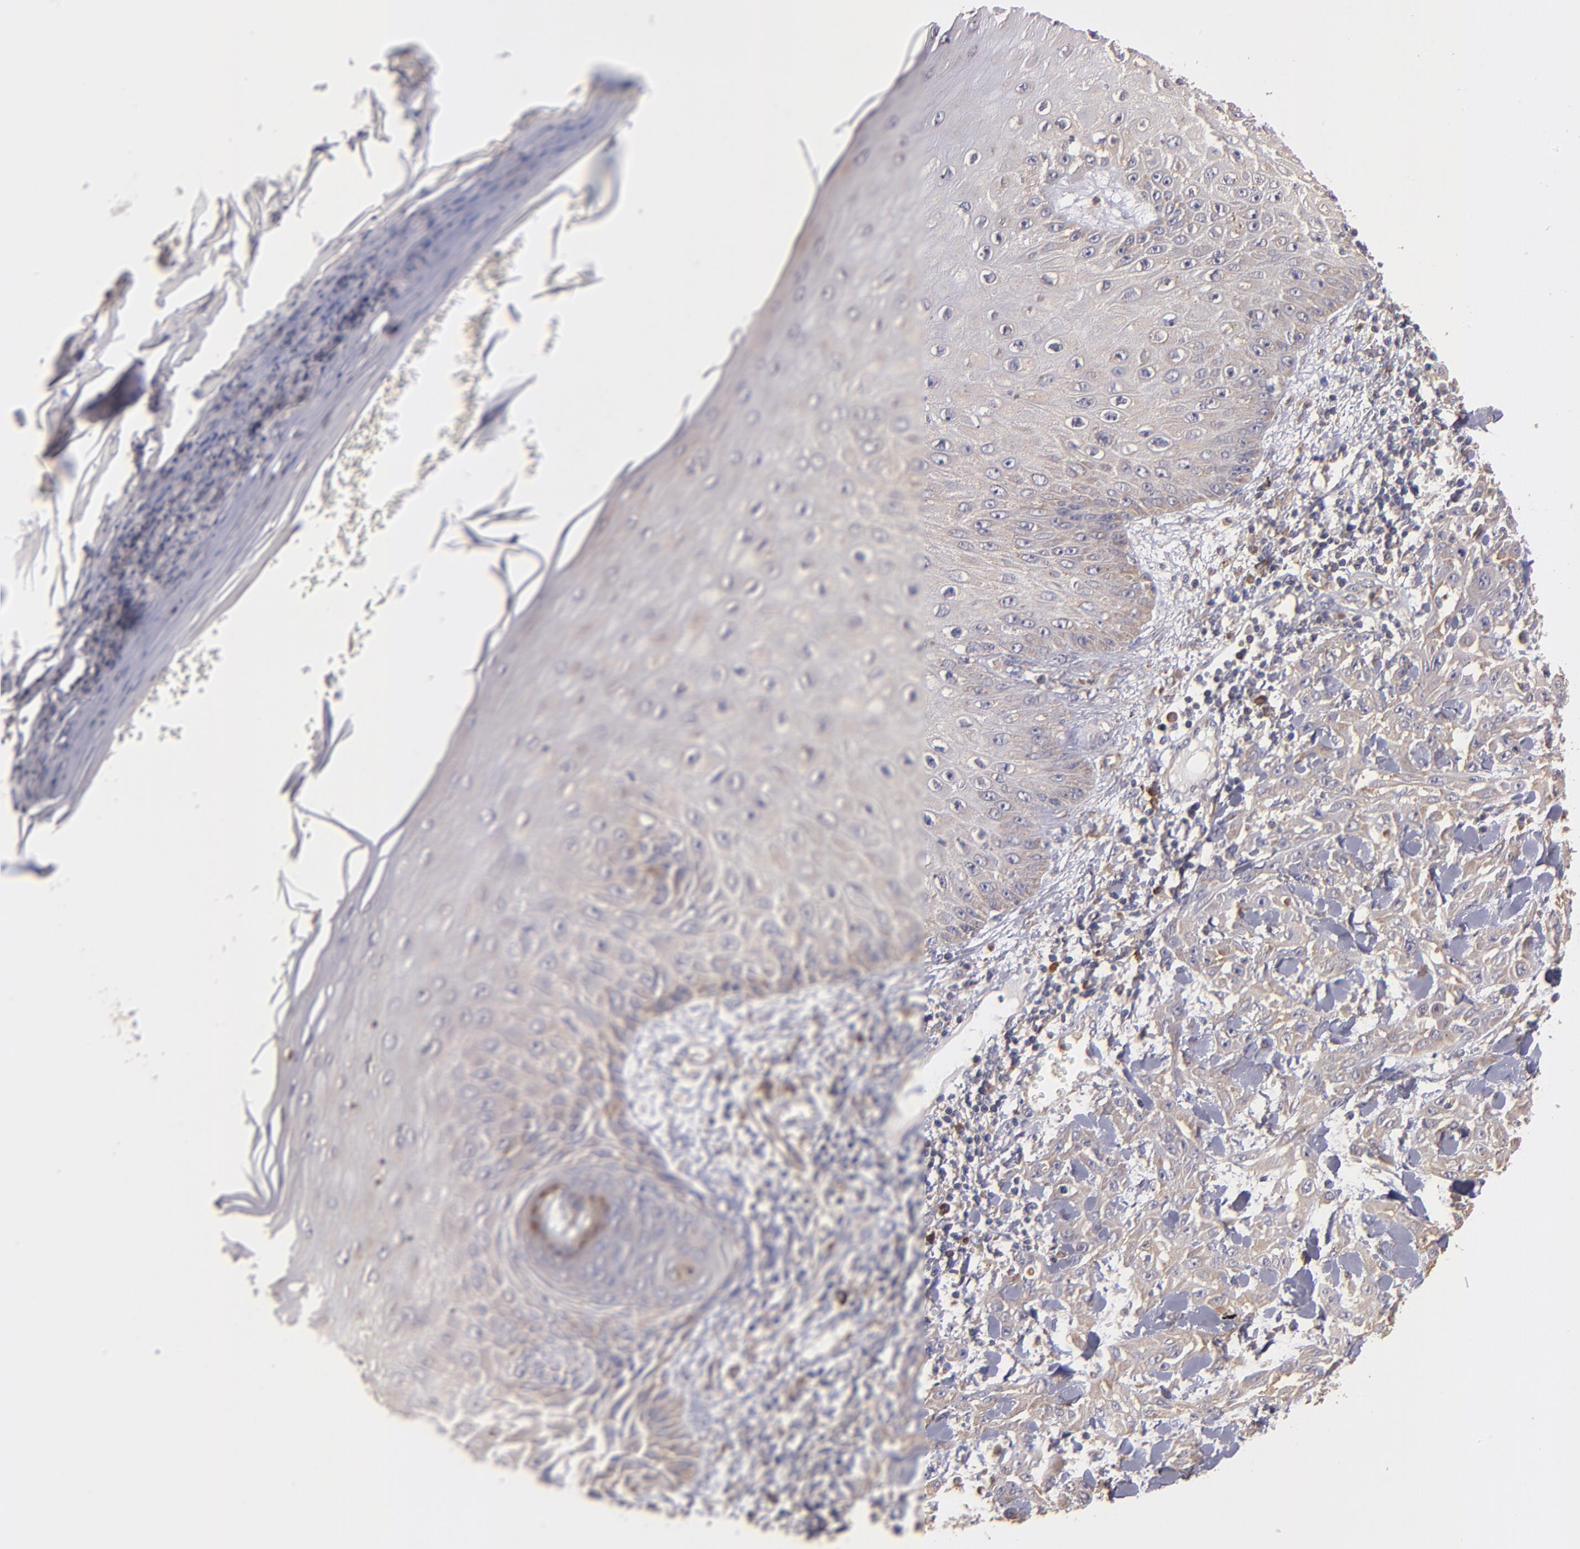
{"staining": {"intensity": "weak", "quantity": "25%-75%", "location": "cytoplasmic/membranous"}, "tissue": "skin cancer", "cell_type": "Tumor cells", "image_type": "cancer", "snomed": [{"axis": "morphology", "description": "Squamous cell carcinoma, NOS"}, {"axis": "topography", "description": "Skin"}], "caption": "Human skin cancer stained with a protein marker displays weak staining in tumor cells.", "gene": "CARS1", "patient": {"sex": "male", "age": 24}}